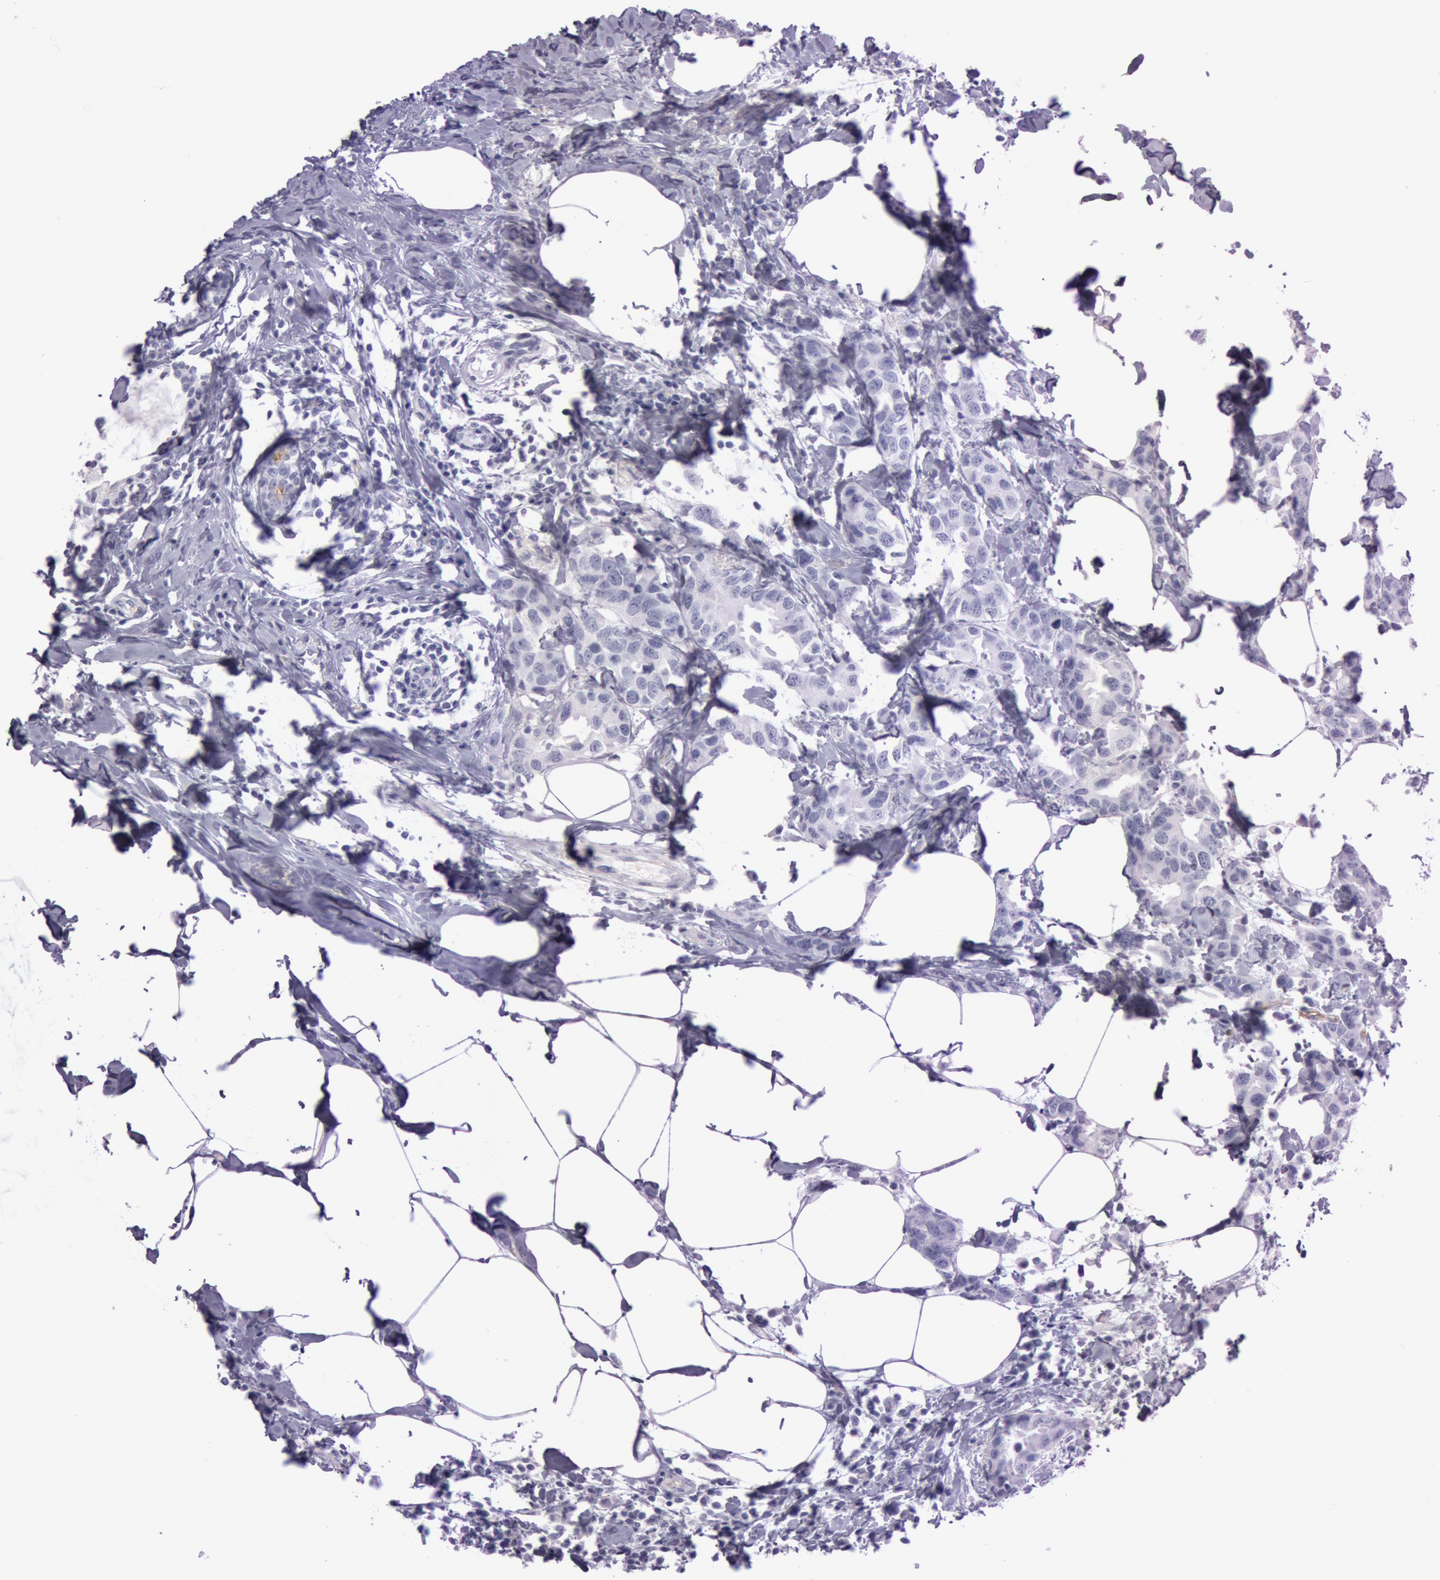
{"staining": {"intensity": "negative", "quantity": "none", "location": "none"}, "tissue": "breast cancer", "cell_type": "Tumor cells", "image_type": "cancer", "snomed": [{"axis": "morphology", "description": "Normal tissue, NOS"}, {"axis": "morphology", "description": "Duct carcinoma"}, {"axis": "topography", "description": "Breast"}], "caption": "DAB (3,3'-diaminobenzidine) immunohistochemical staining of breast cancer (infiltrating ductal carcinoma) displays no significant staining in tumor cells.", "gene": "FOLH1", "patient": {"sex": "female", "age": 50}}